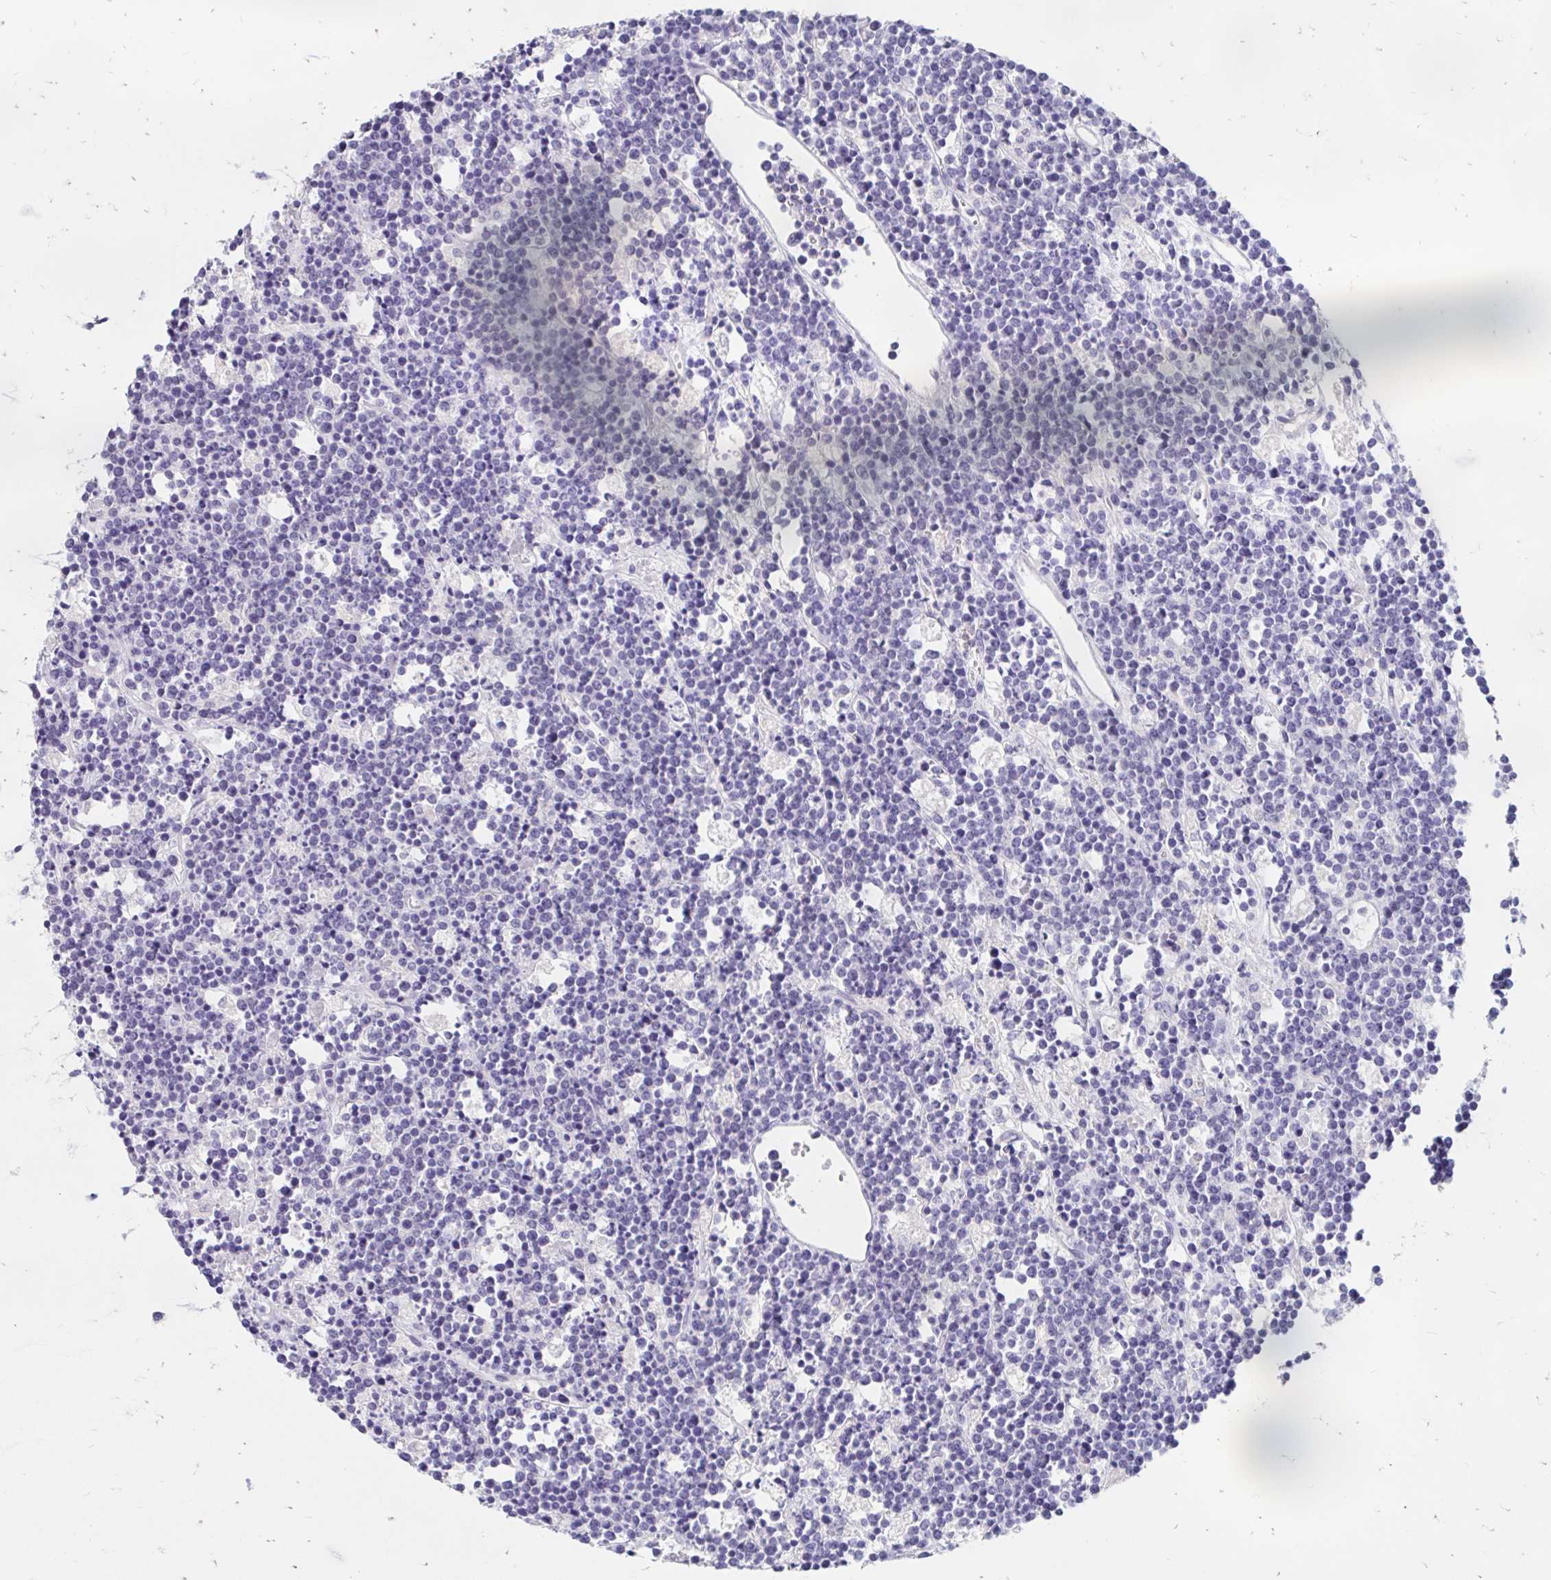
{"staining": {"intensity": "negative", "quantity": "none", "location": "none"}, "tissue": "lymphoma", "cell_type": "Tumor cells", "image_type": "cancer", "snomed": [{"axis": "morphology", "description": "Malignant lymphoma, non-Hodgkin's type, High grade"}, {"axis": "topography", "description": "Ovary"}], "caption": "The histopathology image demonstrates no significant positivity in tumor cells of lymphoma.", "gene": "AZGP1", "patient": {"sex": "female", "age": 56}}